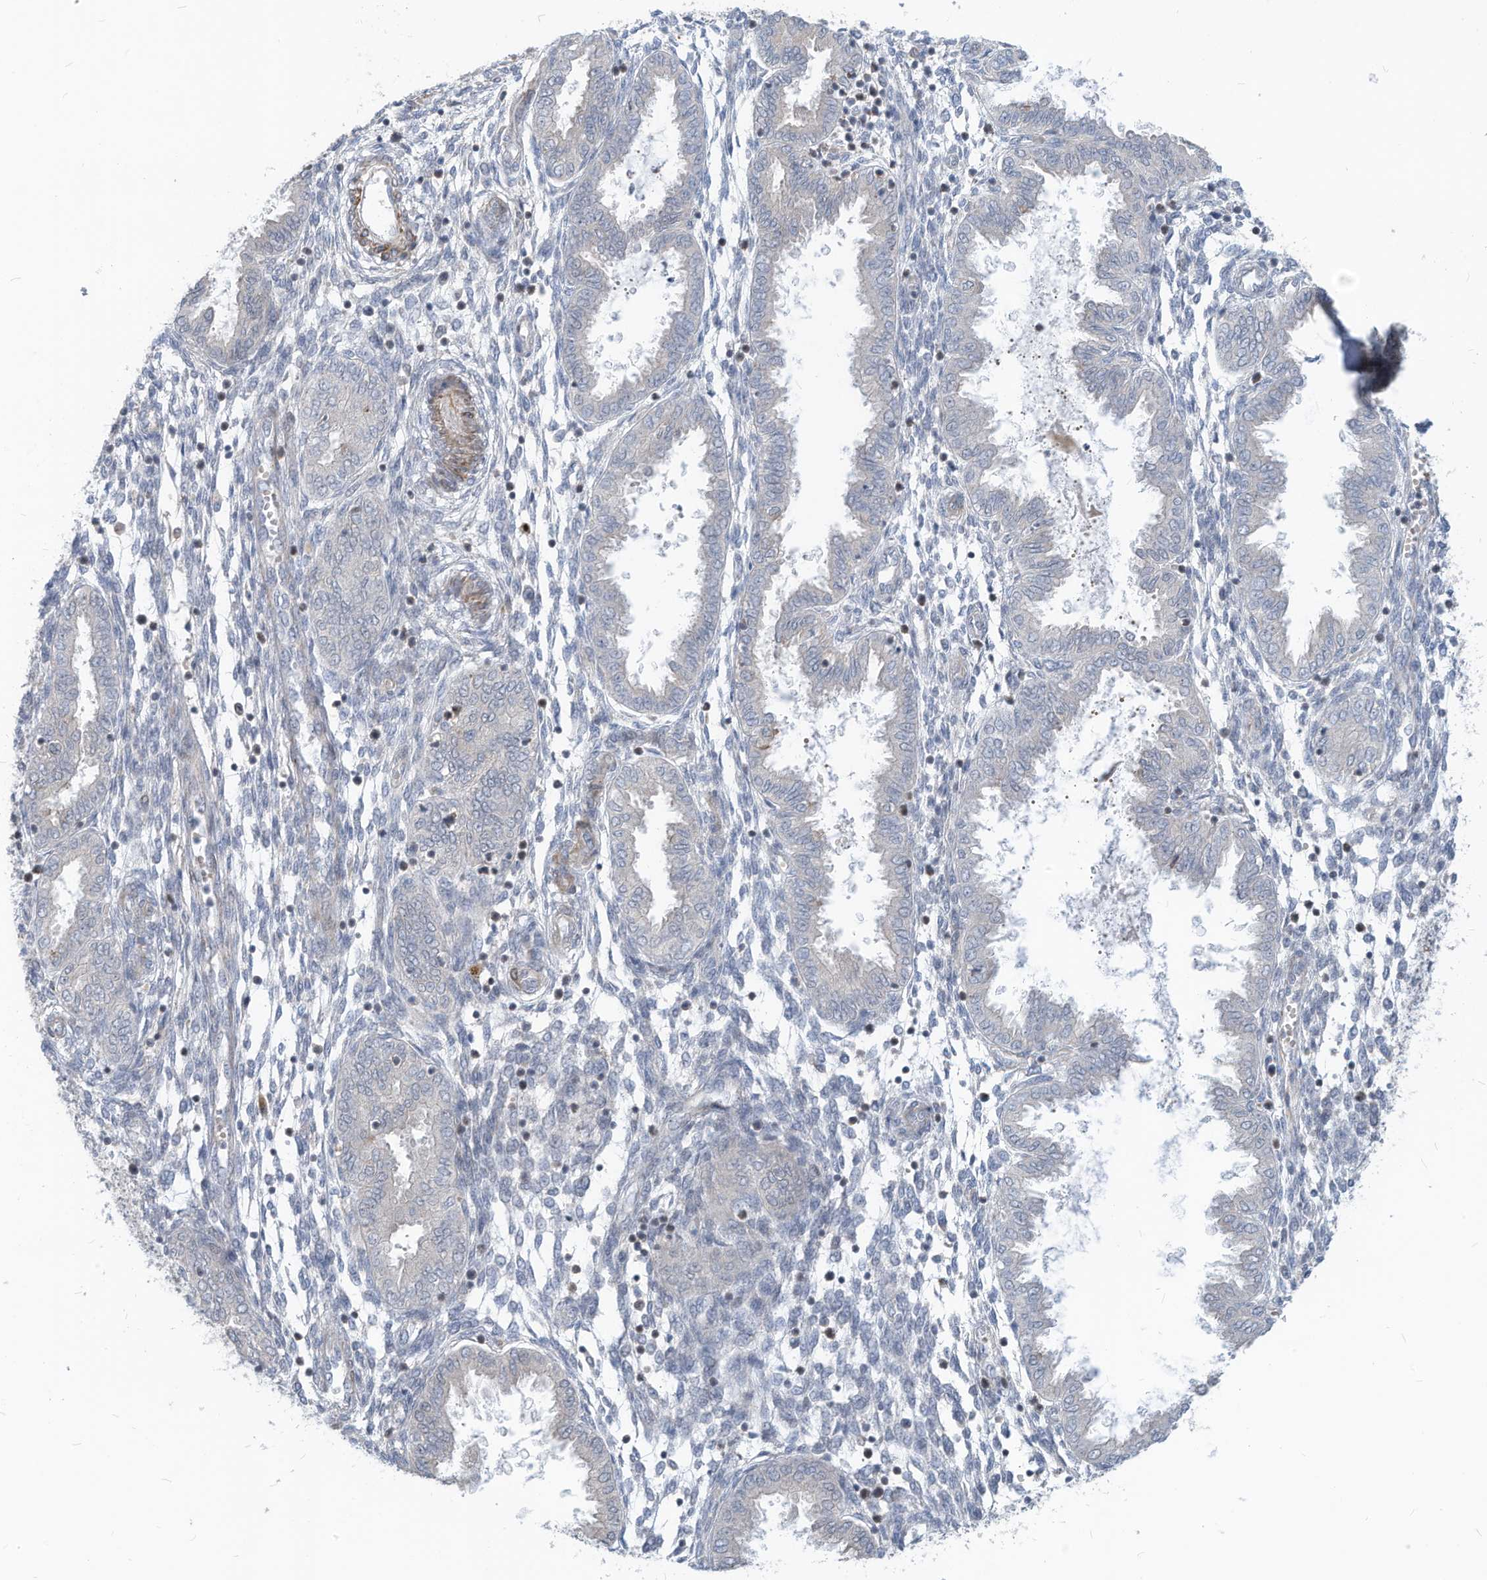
{"staining": {"intensity": "negative", "quantity": "none", "location": "none"}, "tissue": "endometrium", "cell_type": "Cells in endometrial stroma", "image_type": "normal", "snomed": [{"axis": "morphology", "description": "Normal tissue, NOS"}, {"axis": "topography", "description": "Endometrium"}], "caption": "The photomicrograph exhibits no significant expression in cells in endometrial stroma of endometrium.", "gene": "GPATCH3", "patient": {"sex": "female", "age": 33}}